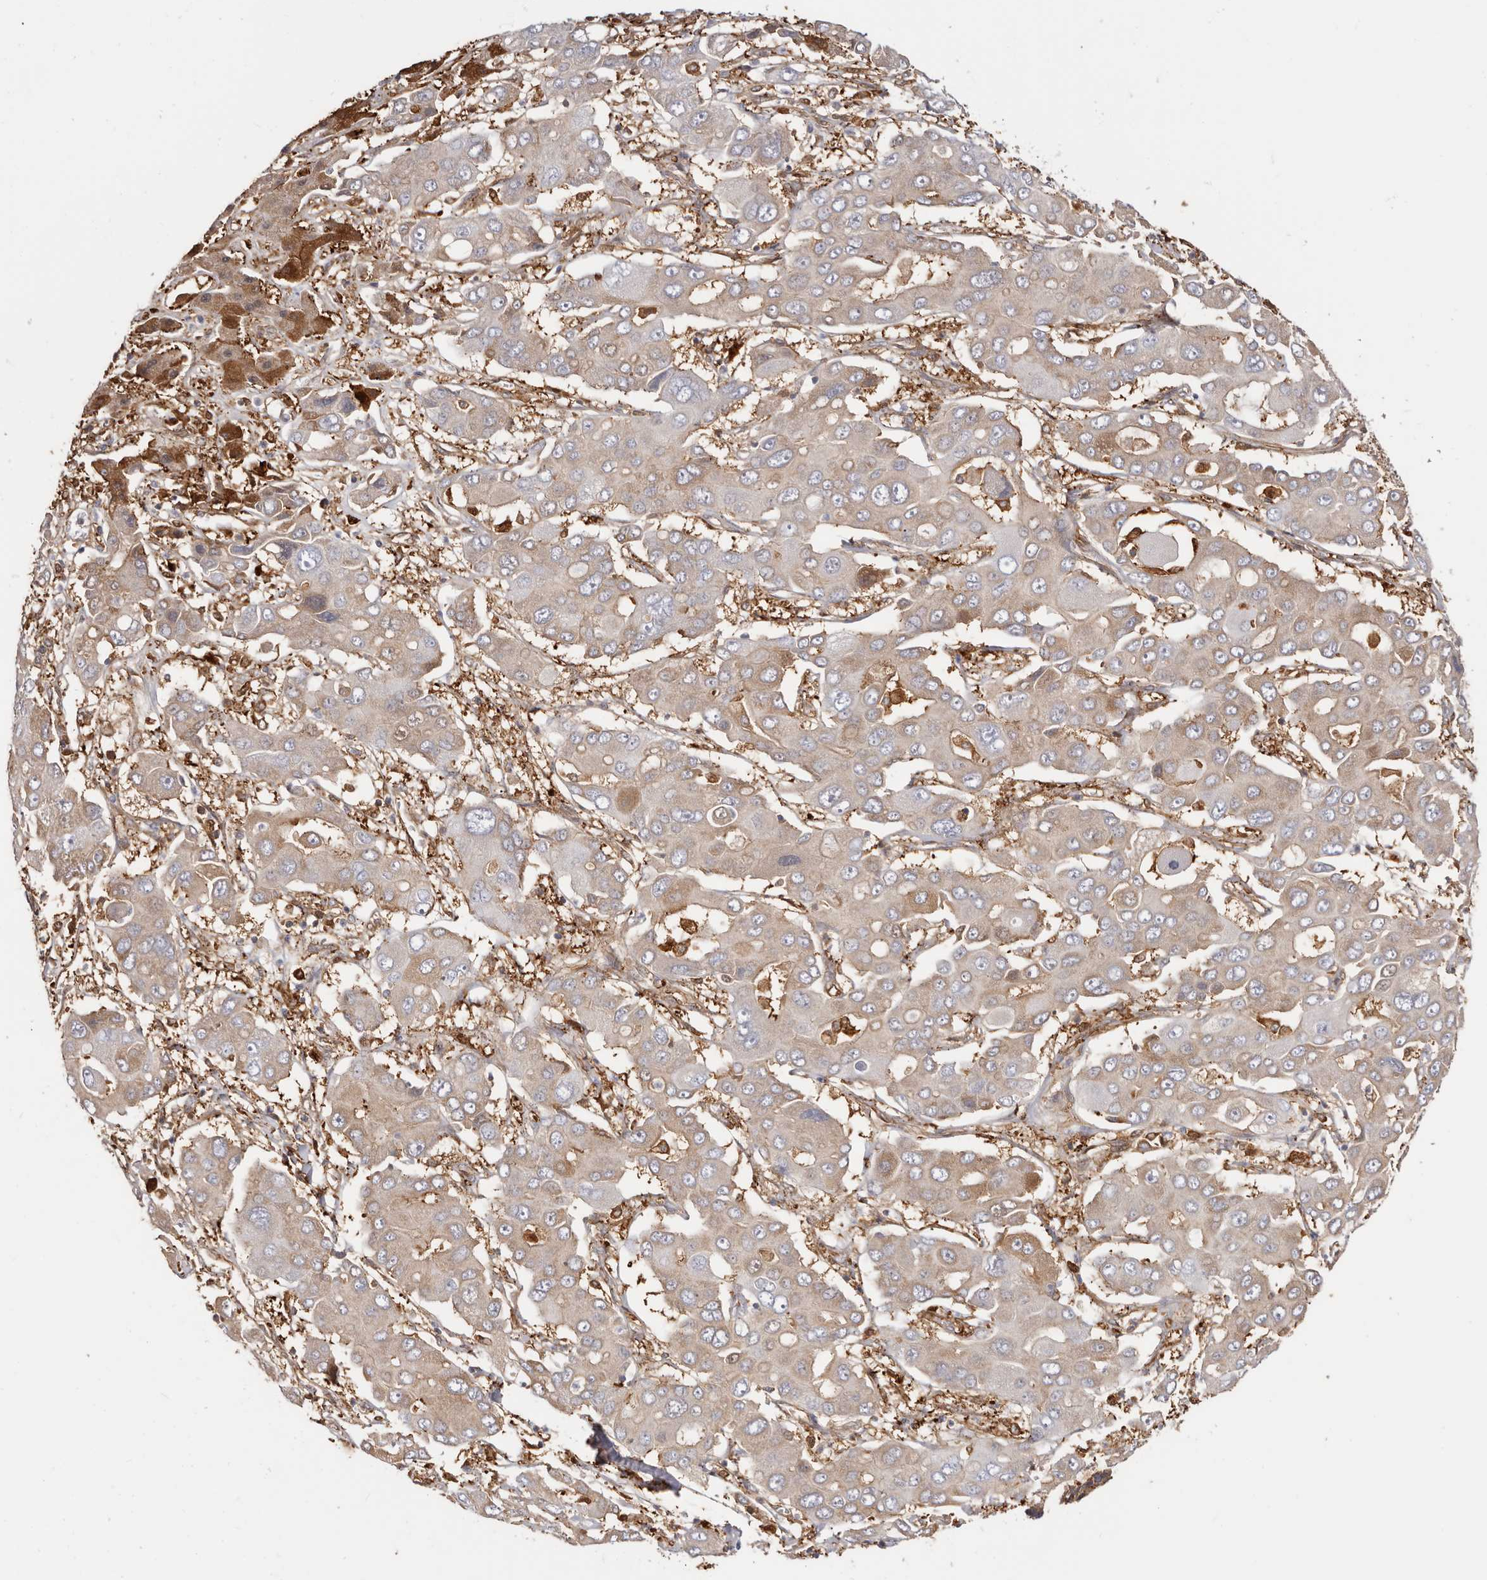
{"staining": {"intensity": "weak", "quantity": ">75%", "location": "cytoplasmic/membranous"}, "tissue": "liver cancer", "cell_type": "Tumor cells", "image_type": "cancer", "snomed": [{"axis": "morphology", "description": "Cholangiocarcinoma"}, {"axis": "topography", "description": "Liver"}], "caption": "An image showing weak cytoplasmic/membranous expression in approximately >75% of tumor cells in cholangiocarcinoma (liver), as visualized by brown immunohistochemical staining.", "gene": "LAP3", "patient": {"sex": "male", "age": 67}}